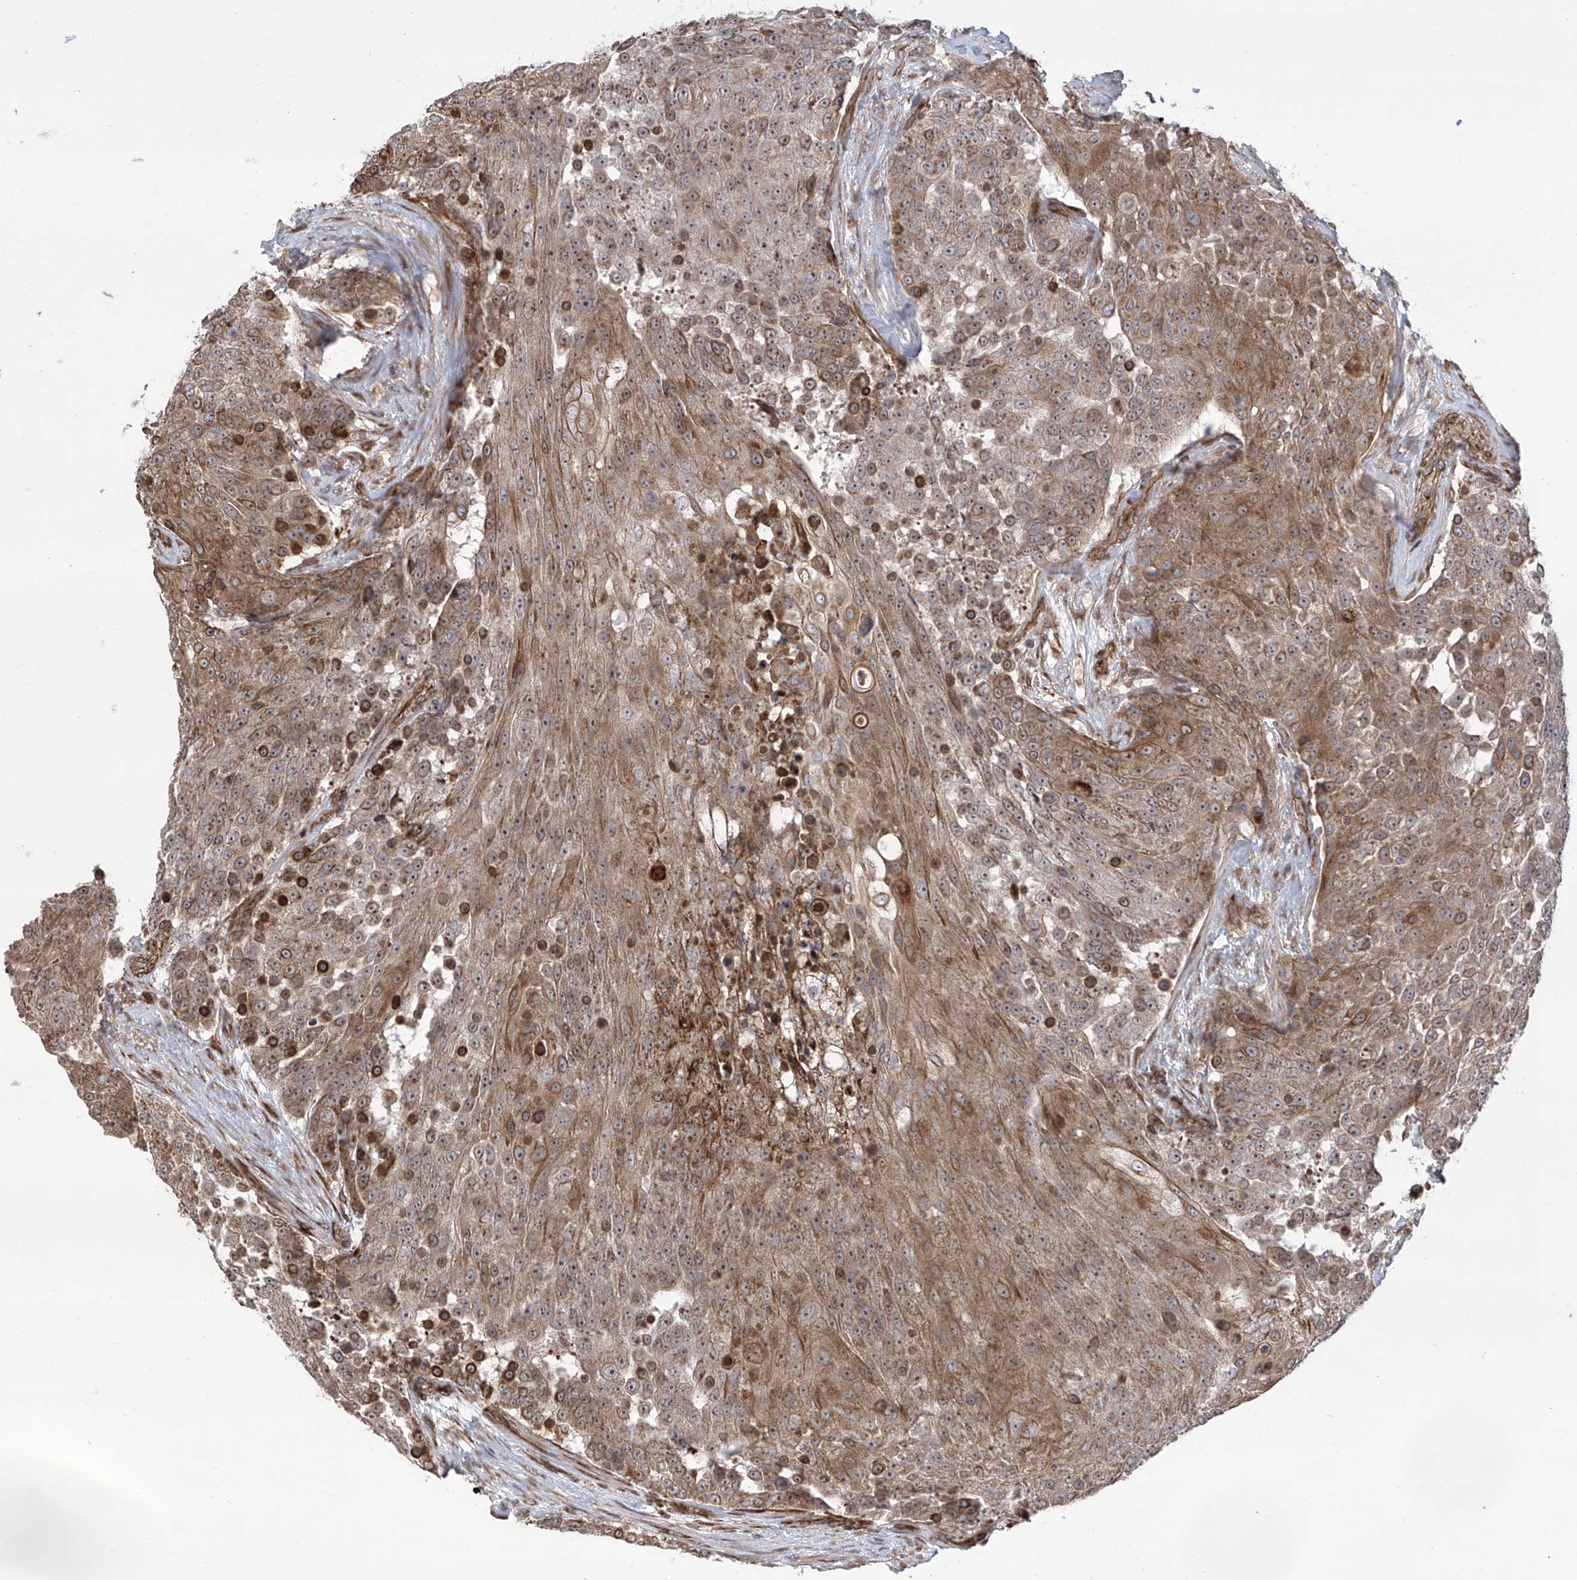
{"staining": {"intensity": "moderate", "quantity": ">75%", "location": "cytoplasmic/membranous"}, "tissue": "urothelial cancer", "cell_type": "Tumor cells", "image_type": "cancer", "snomed": [{"axis": "morphology", "description": "Urothelial carcinoma, High grade"}, {"axis": "topography", "description": "Urinary bladder"}], "caption": "Moderate cytoplasmic/membranous expression for a protein is appreciated in approximately >75% of tumor cells of high-grade urothelial carcinoma using immunohistochemistry.", "gene": "APAF1", "patient": {"sex": "female", "age": 63}}